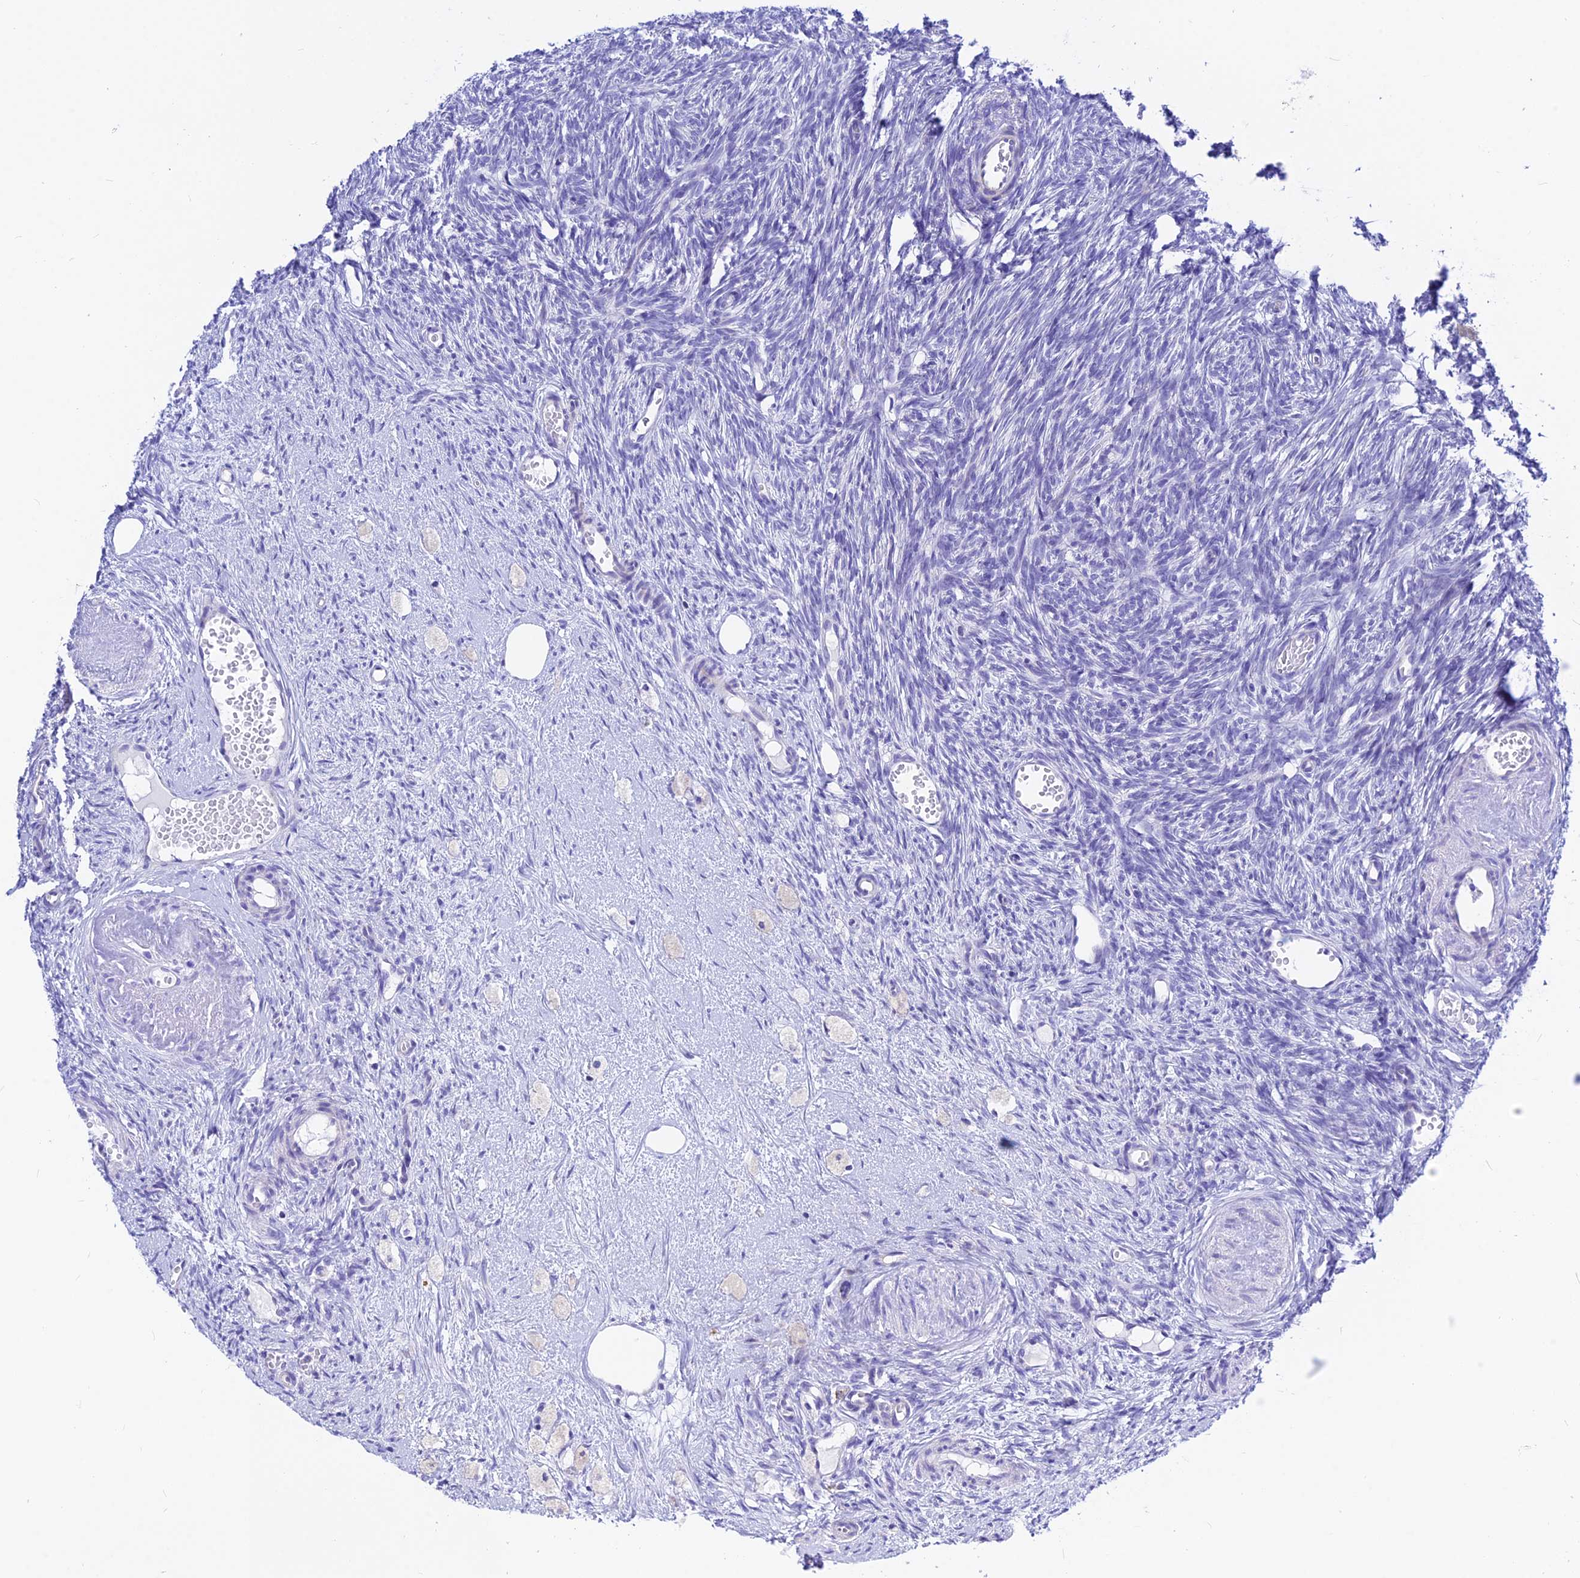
{"staining": {"intensity": "negative", "quantity": "none", "location": "none"}, "tissue": "ovary", "cell_type": "Follicle cells", "image_type": "normal", "snomed": [{"axis": "morphology", "description": "Normal tissue, NOS"}, {"axis": "topography", "description": "Ovary"}], "caption": "Photomicrograph shows no protein staining in follicle cells of benign ovary. (DAB (3,3'-diaminobenzidine) IHC visualized using brightfield microscopy, high magnification).", "gene": "CNOT6", "patient": {"sex": "female", "age": 51}}